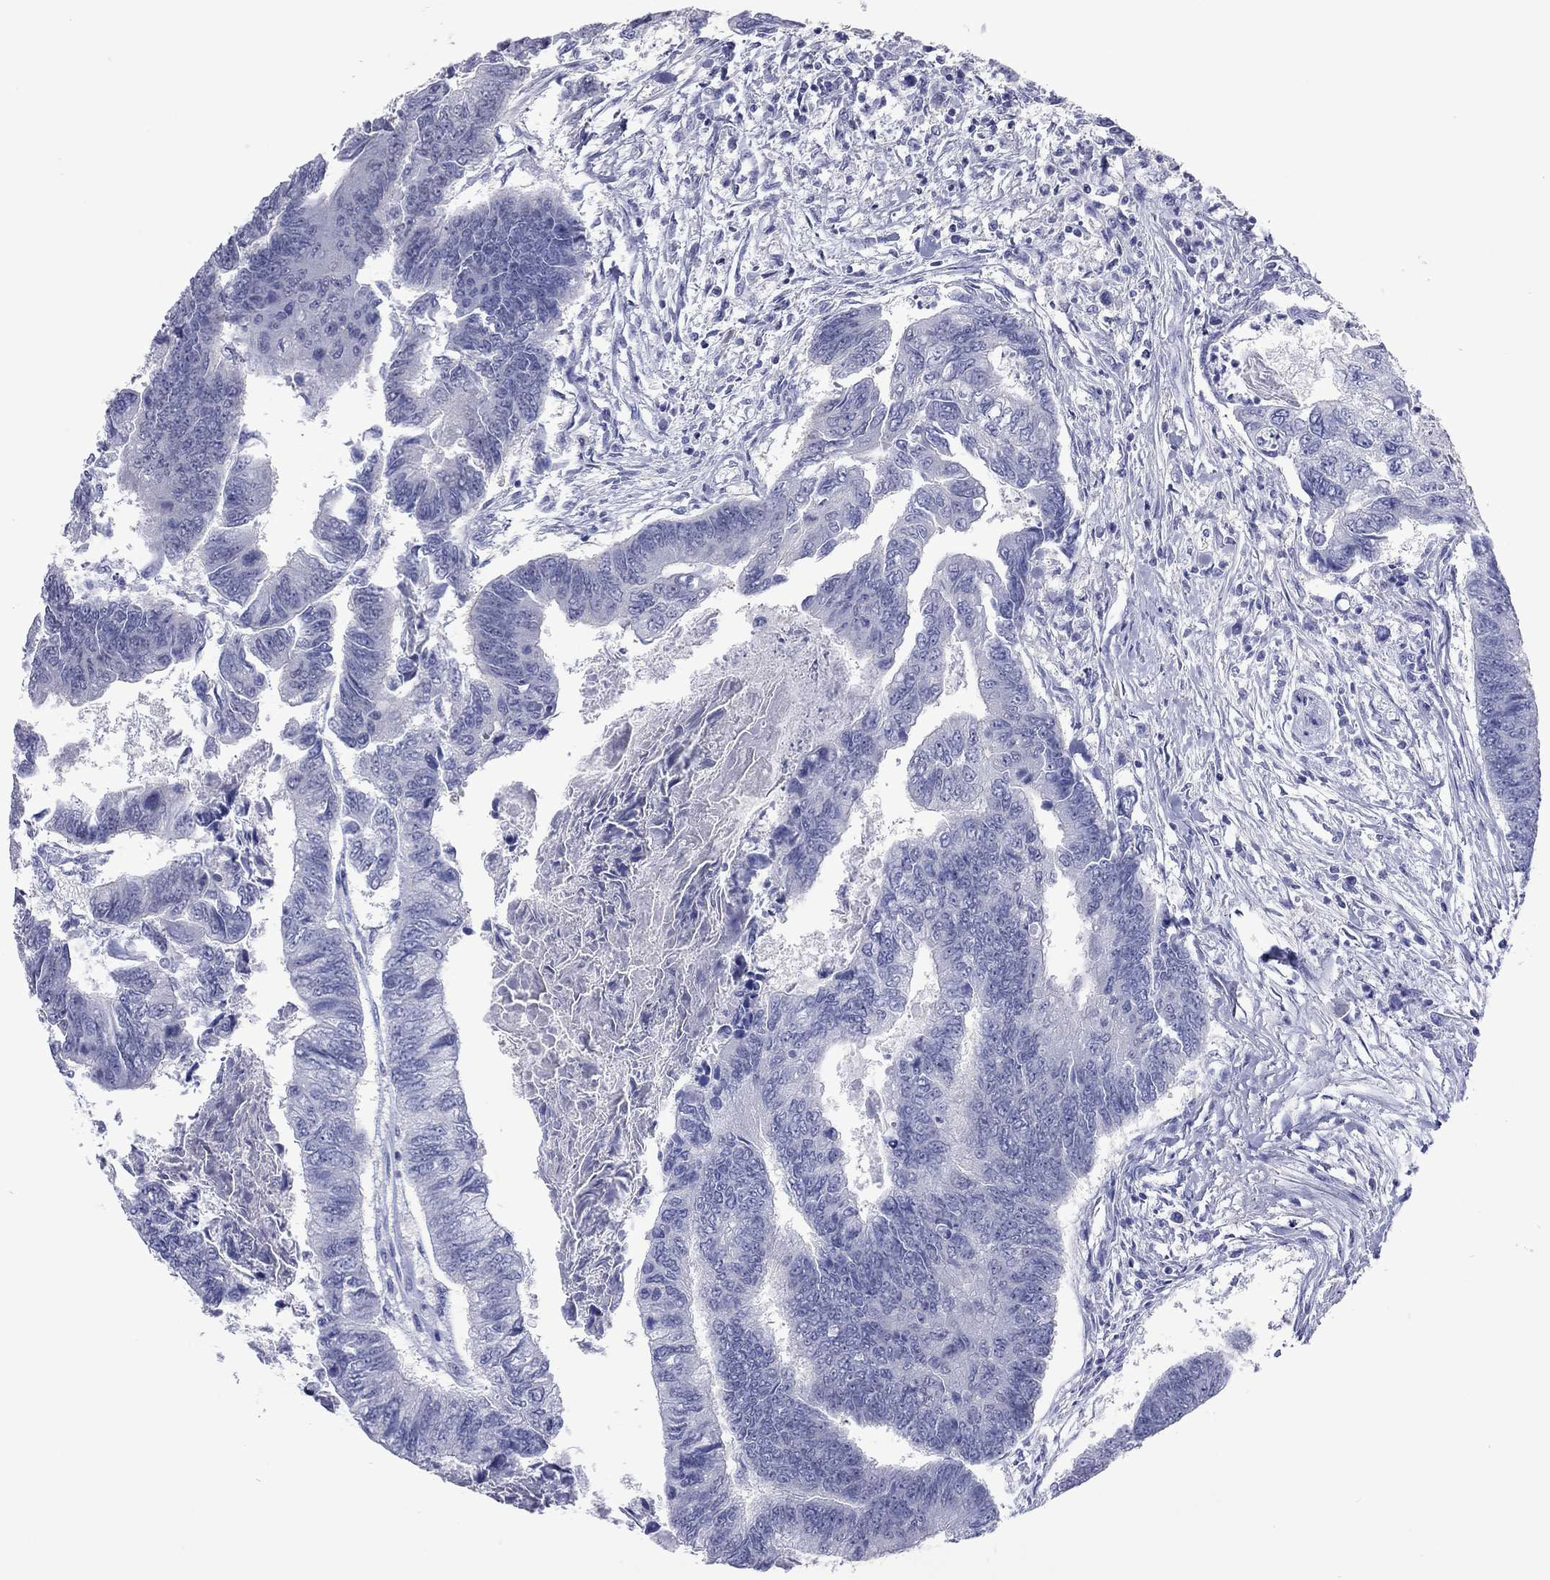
{"staining": {"intensity": "negative", "quantity": "none", "location": "none"}, "tissue": "colorectal cancer", "cell_type": "Tumor cells", "image_type": "cancer", "snomed": [{"axis": "morphology", "description": "Adenocarcinoma, NOS"}, {"axis": "topography", "description": "Colon"}], "caption": "Protein analysis of colorectal cancer (adenocarcinoma) exhibits no significant positivity in tumor cells.", "gene": "ACTL7B", "patient": {"sex": "female", "age": 65}}